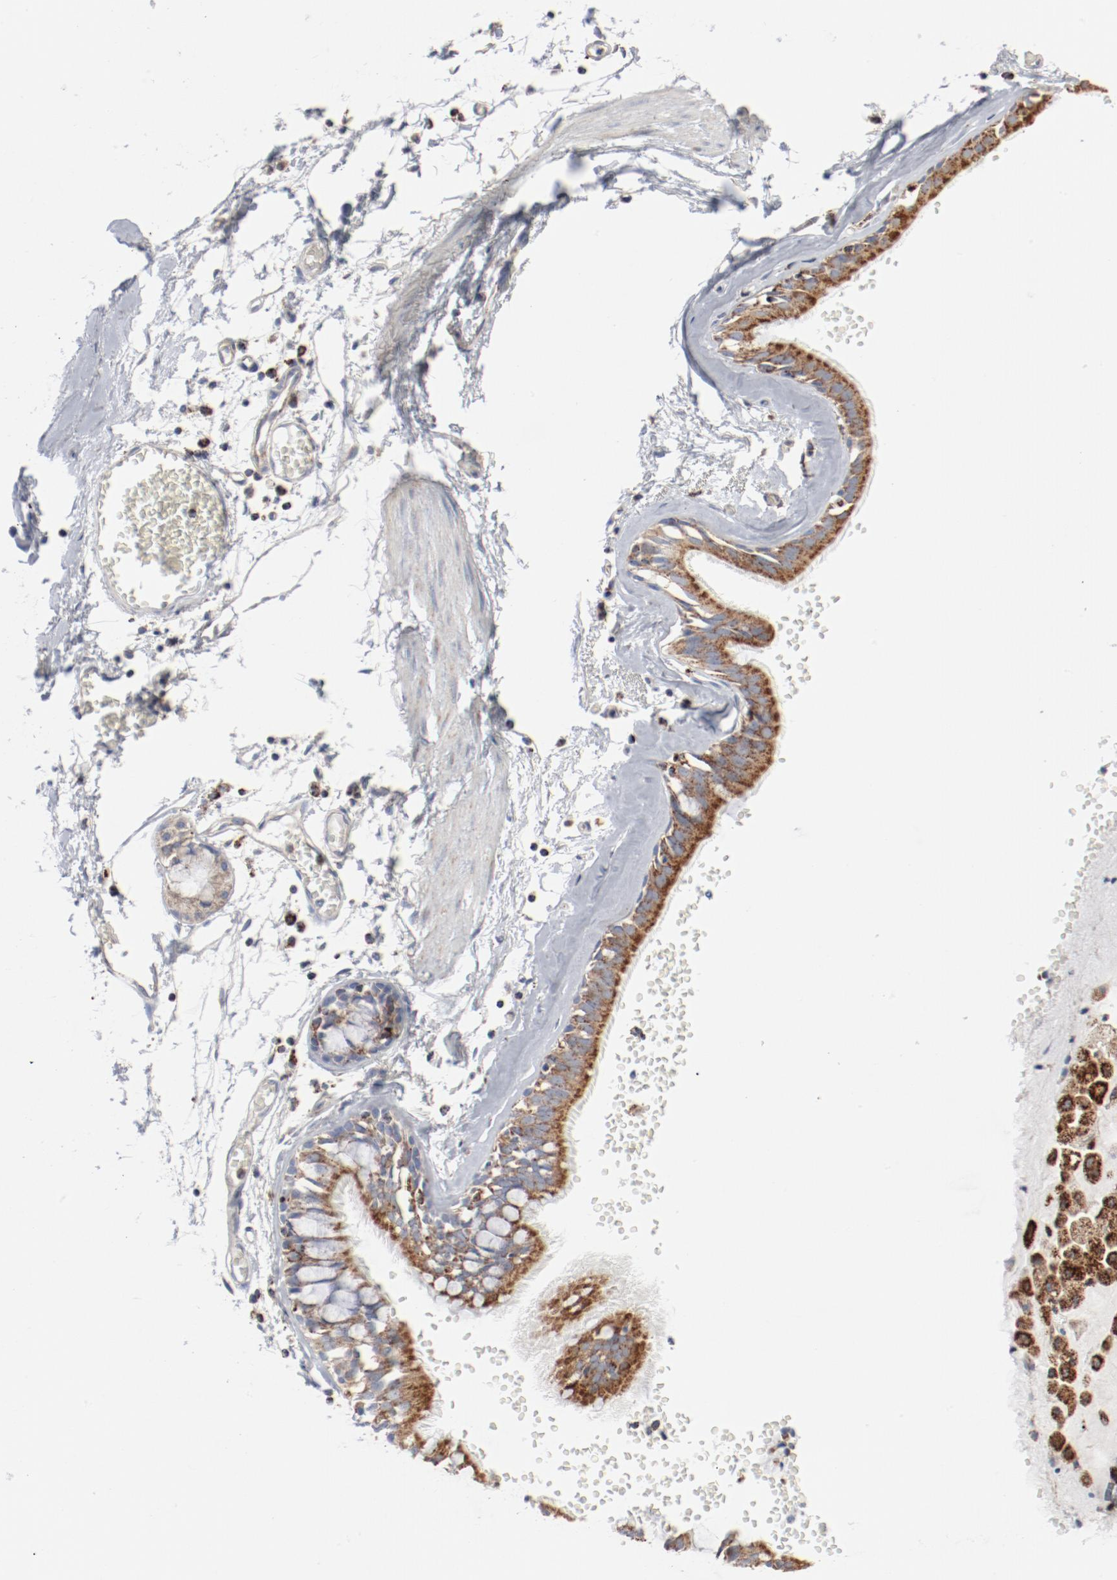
{"staining": {"intensity": "moderate", "quantity": ">75%", "location": "cytoplasmic/membranous"}, "tissue": "bronchus", "cell_type": "Respiratory epithelial cells", "image_type": "normal", "snomed": [{"axis": "morphology", "description": "Normal tissue, NOS"}, {"axis": "topography", "description": "Bronchus"}, {"axis": "topography", "description": "Lung"}], "caption": "Bronchus stained with DAB IHC reveals medium levels of moderate cytoplasmic/membranous staining in about >75% of respiratory epithelial cells.", "gene": "SETD3", "patient": {"sex": "female", "age": 56}}